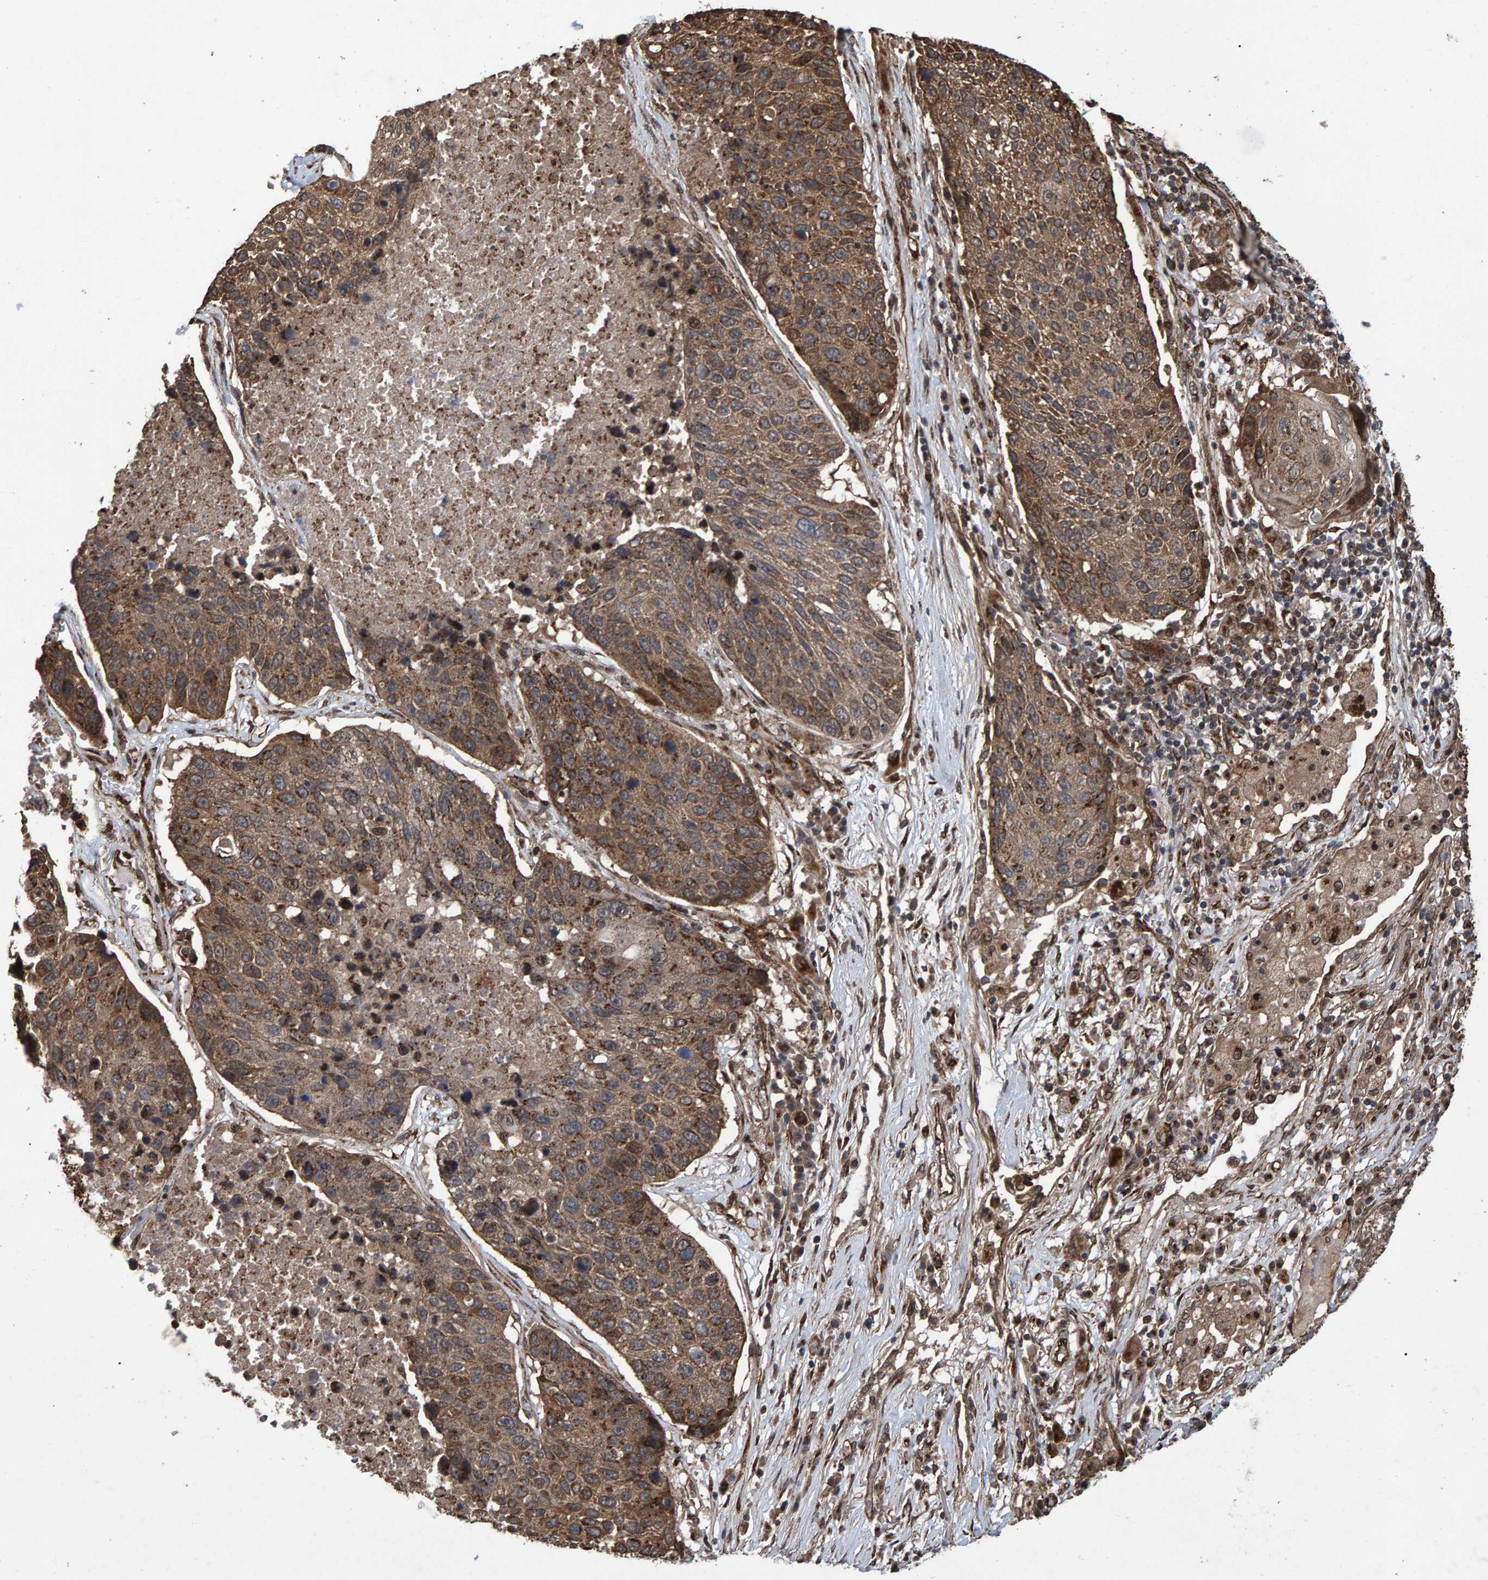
{"staining": {"intensity": "moderate", "quantity": ">75%", "location": "cytoplasmic/membranous"}, "tissue": "lung cancer", "cell_type": "Tumor cells", "image_type": "cancer", "snomed": [{"axis": "morphology", "description": "Squamous cell carcinoma, NOS"}, {"axis": "topography", "description": "Lung"}], "caption": "Squamous cell carcinoma (lung) stained for a protein (brown) shows moderate cytoplasmic/membranous positive staining in about >75% of tumor cells.", "gene": "TRIM68", "patient": {"sex": "male", "age": 61}}